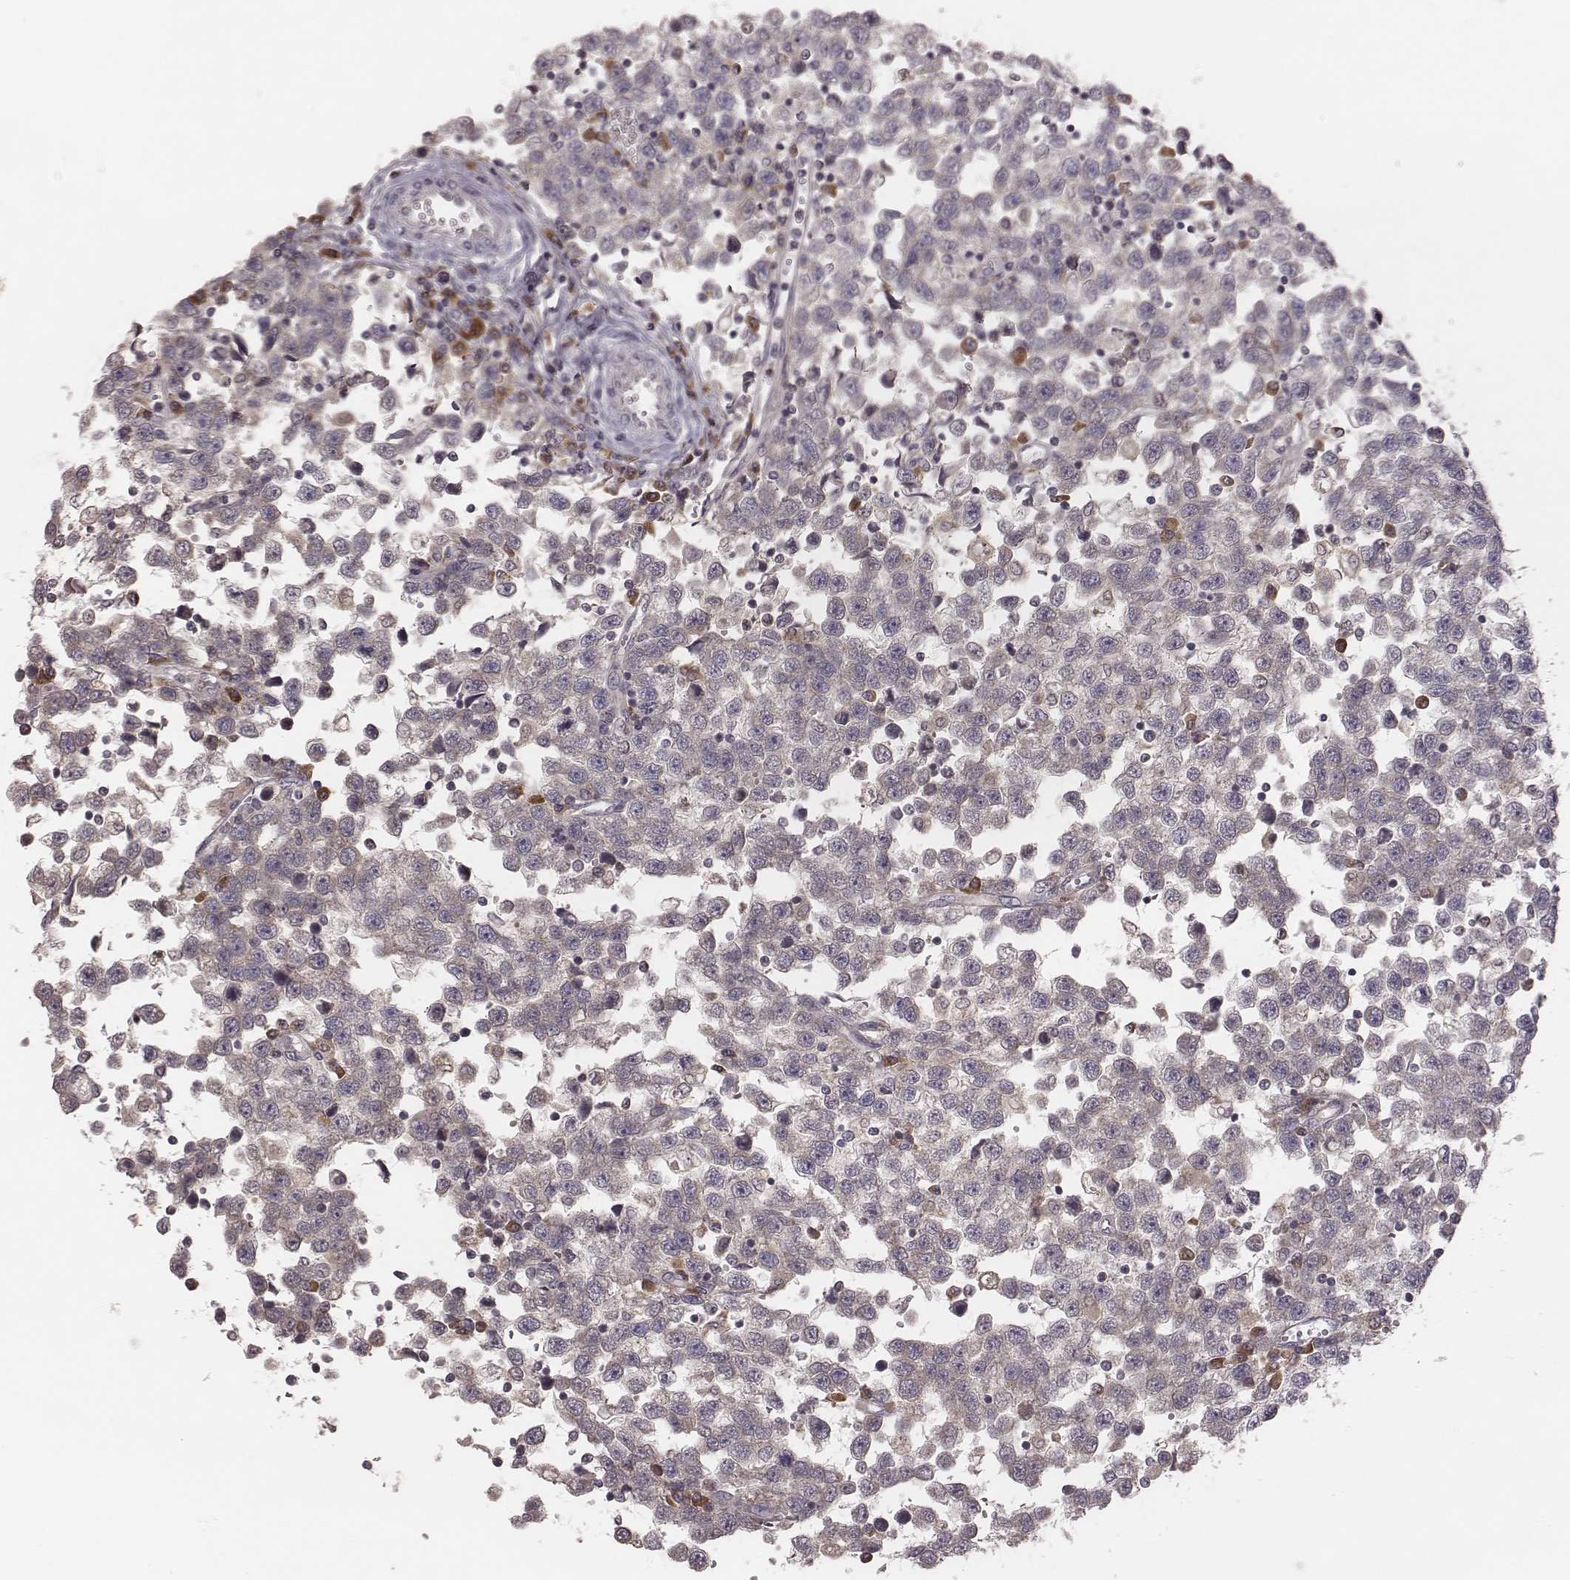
{"staining": {"intensity": "negative", "quantity": "none", "location": "none"}, "tissue": "testis cancer", "cell_type": "Tumor cells", "image_type": "cancer", "snomed": [{"axis": "morphology", "description": "Seminoma, NOS"}, {"axis": "topography", "description": "Testis"}], "caption": "An immunohistochemistry micrograph of testis cancer (seminoma) is shown. There is no staining in tumor cells of testis cancer (seminoma). The staining was performed using DAB to visualize the protein expression in brown, while the nuclei were stained in blue with hematoxylin (Magnification: 20x).", "gene": "P2RX5", "patient": {"sex": "male", "age": 34}}